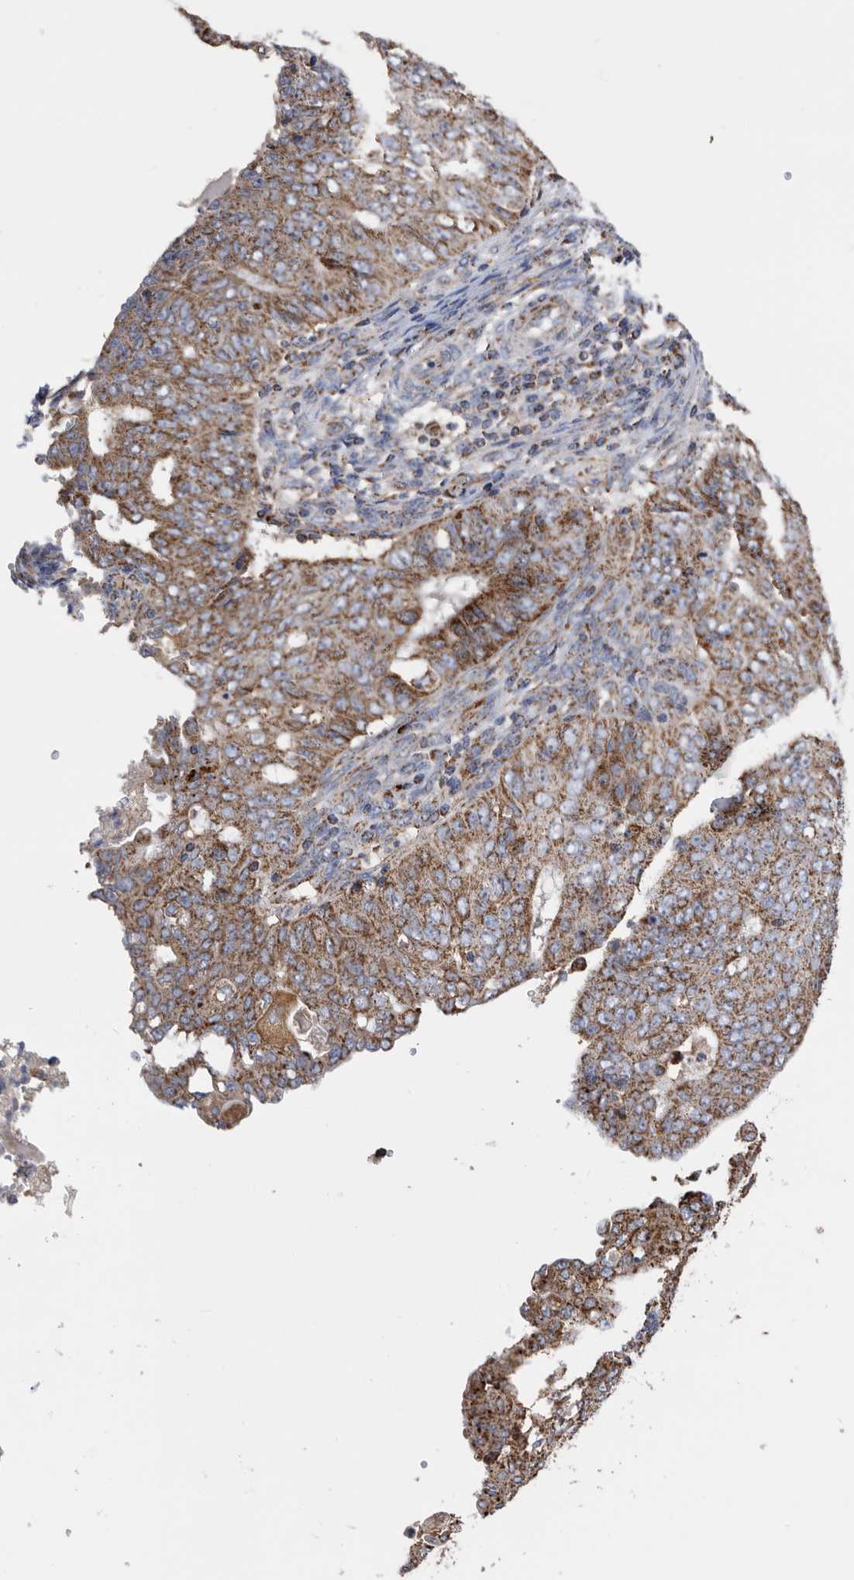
{"staining": {"intensity": "moderate", "quantity": ">75%", "location": "cytoplasmic/membranous"}, "tissue": "endometrial cancer", "cell_type": "Tumor cells", "image_type": "cancer", "snomed": [{"axis": "morphology", "description": "Adenocarcinoma, NOS"}, {"axis": "topography", "description": "Endometrium"}], "caption": "Tumor cells demonstrate medium levels of moderate cytoplasmic/membranous staining in approximately >75% of cells in endometrial cancer.", "gene": "WFDC1", "patient": {"sex": "female", "age": 32}}